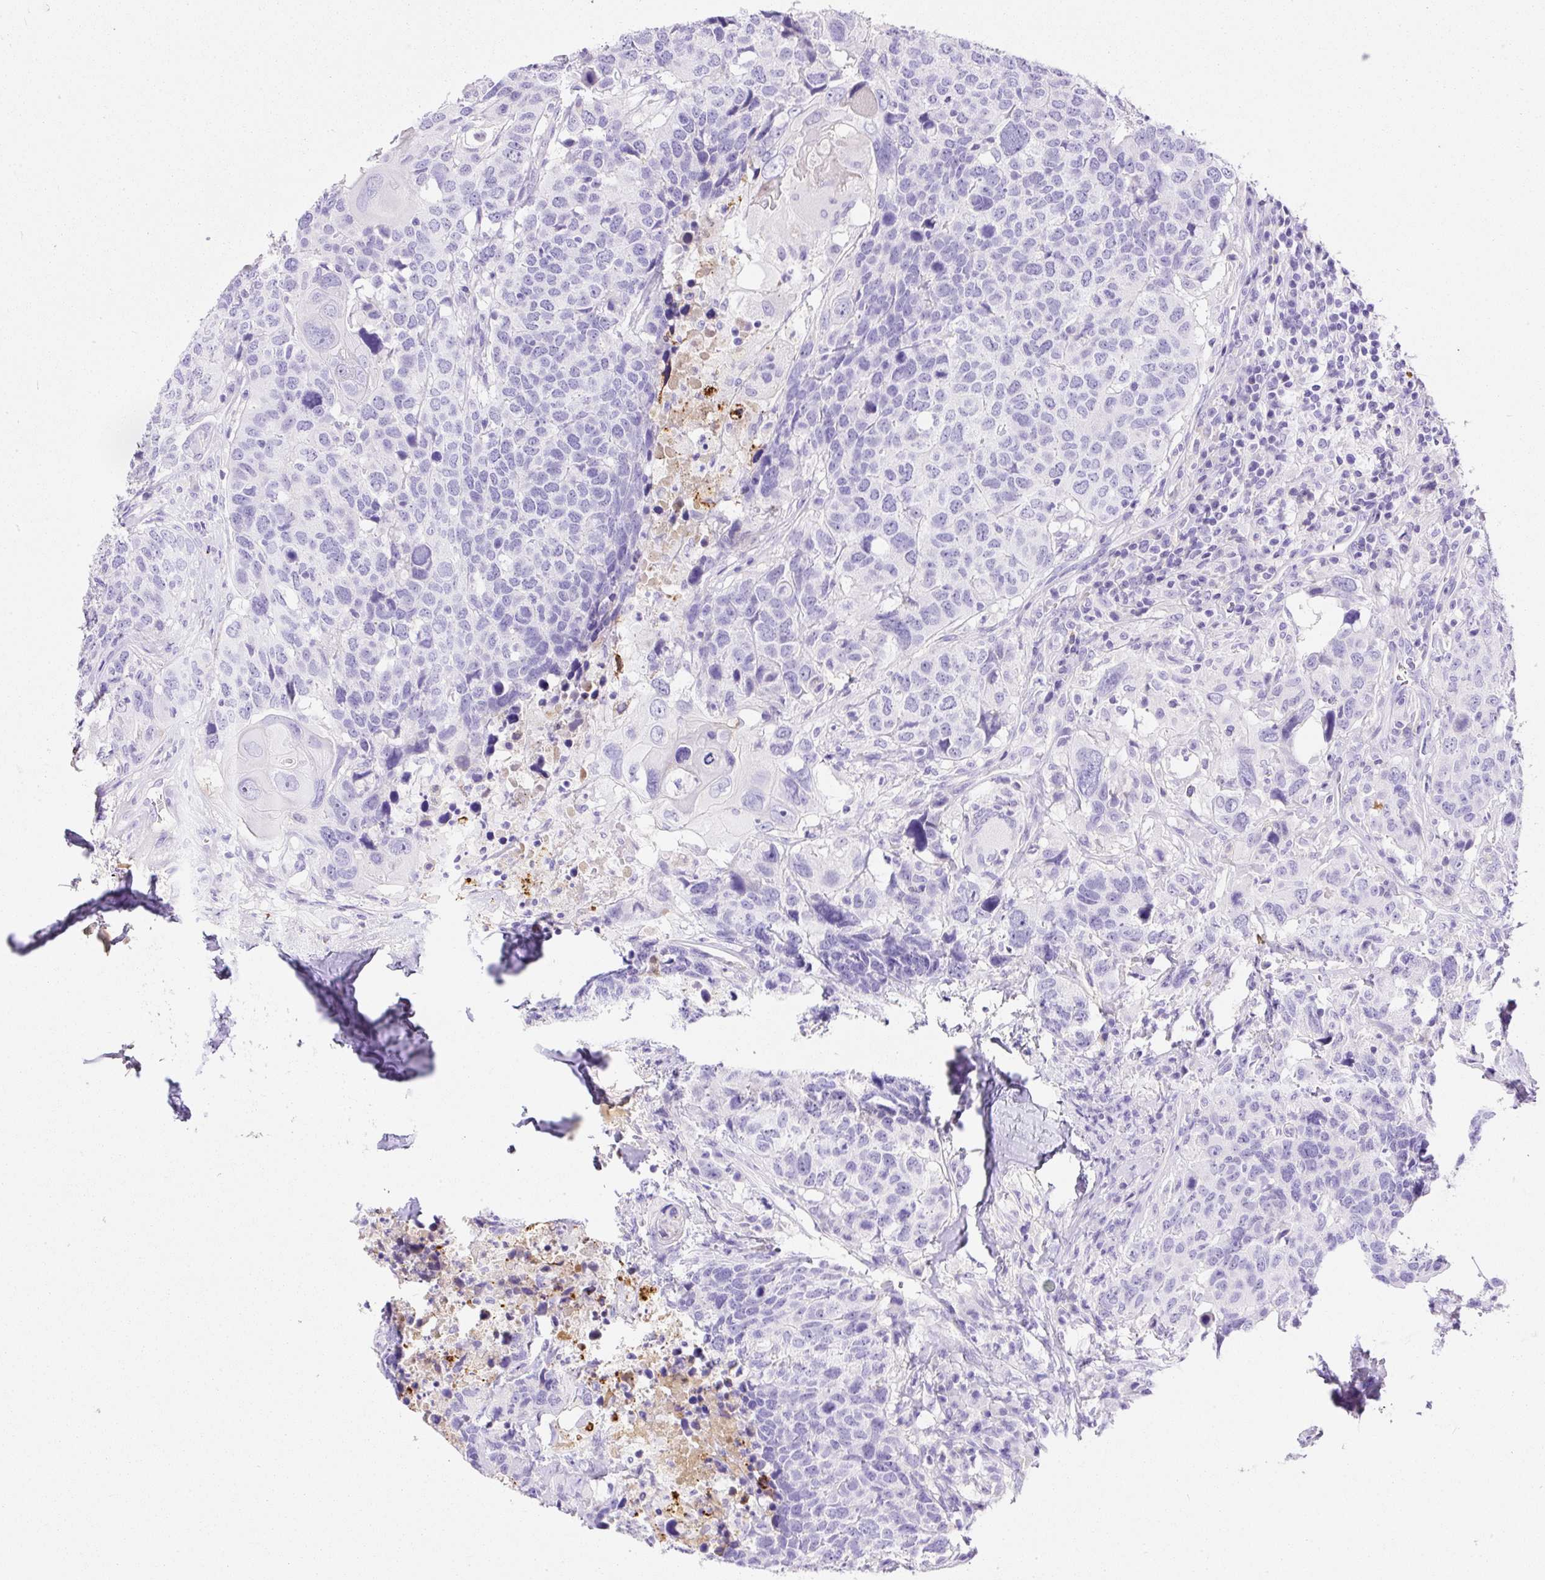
{"staining": {"intensity": "negative", "quantity": "none", "location": "none"}, "tissue": "head and neck cancer", "cell_type": "Tumor cells", "image_type": "cancer", "snomed": [{"axis": "morphology", "description": "Normal tissue, NOS"}, {"axis": "morphology", "description": "Squamous cell carcinoma, NOS"}, {"axis": "topography", "description": "Skeletal muscle"}, {"axis": "topography", "description": "Vascular tissue"}, {"axis": "topography", "description": "Peripheral nerve tissue"}, {"axis": "topography", "description": "Head-Neck"}], "caption": "IHC photomicrograph of head and neck cancer stained for a protein (brown), which displays no positivity in tumor cells. (Stains: DAB (3,3'-diaminobenzidine) IHC with hematoxylin counter stain, Microscopy: brightfield microscopy at high magnification).", "gene": "APCS", "patient": {"sex": "male", "age": 66}}